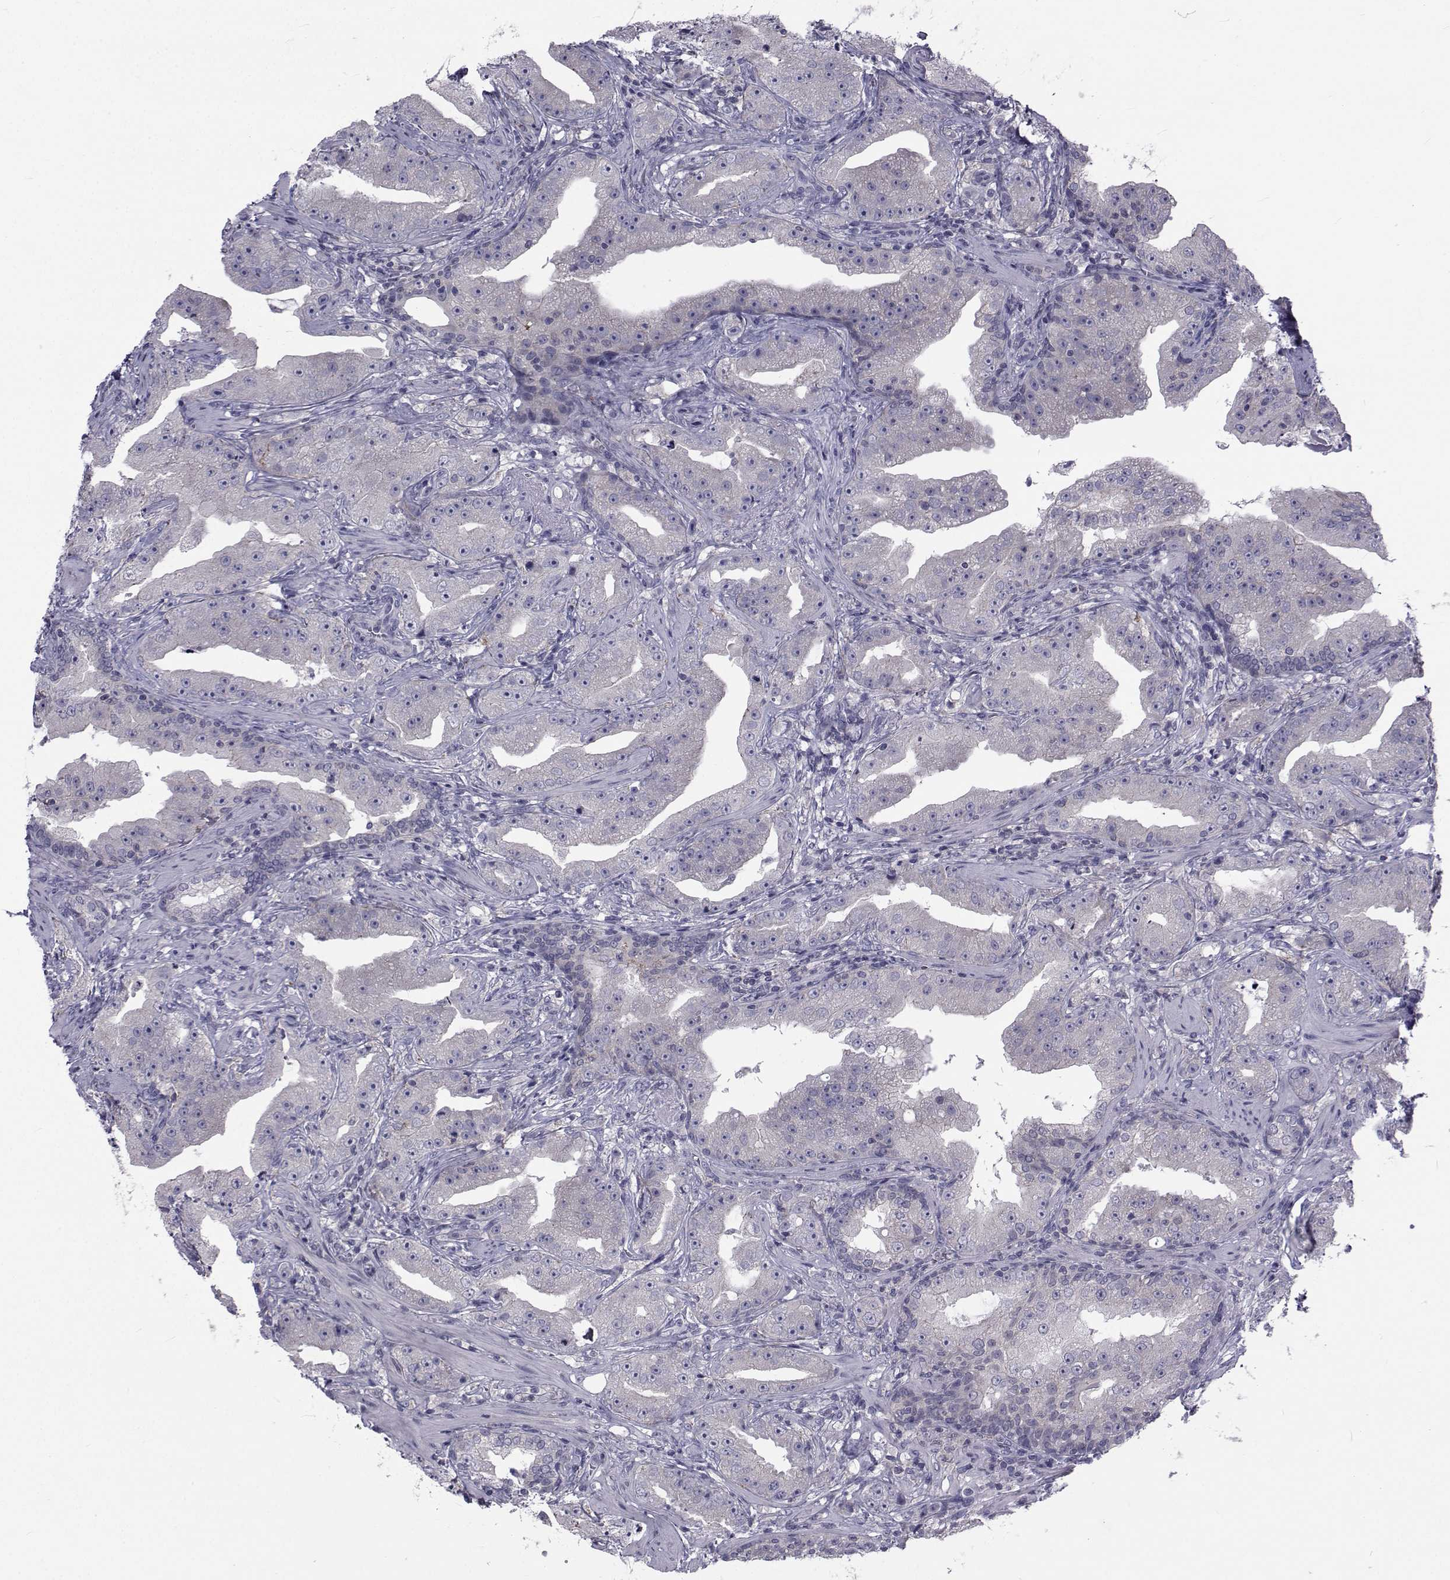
{"staining": {"intensity": "negative", "quantity": "none", "location": "cytoplasmic/membranous"}, "tissue": "prostate cancer", "cell_type": "Tumor cells", "image_type": "cancer", "snomed": [{"axis": "morphology", "description": "Adenocarcinoma, Low grade"}, {"axis": "topography", "description": "Prostate"}], "caption": "Immunohistochemical staining of low-grade adenocarcinoma (prostate) displays no significant staining in tumor cells.", "gene": "SLC30A10", "patient": {"sex": "male", "age": 62}}